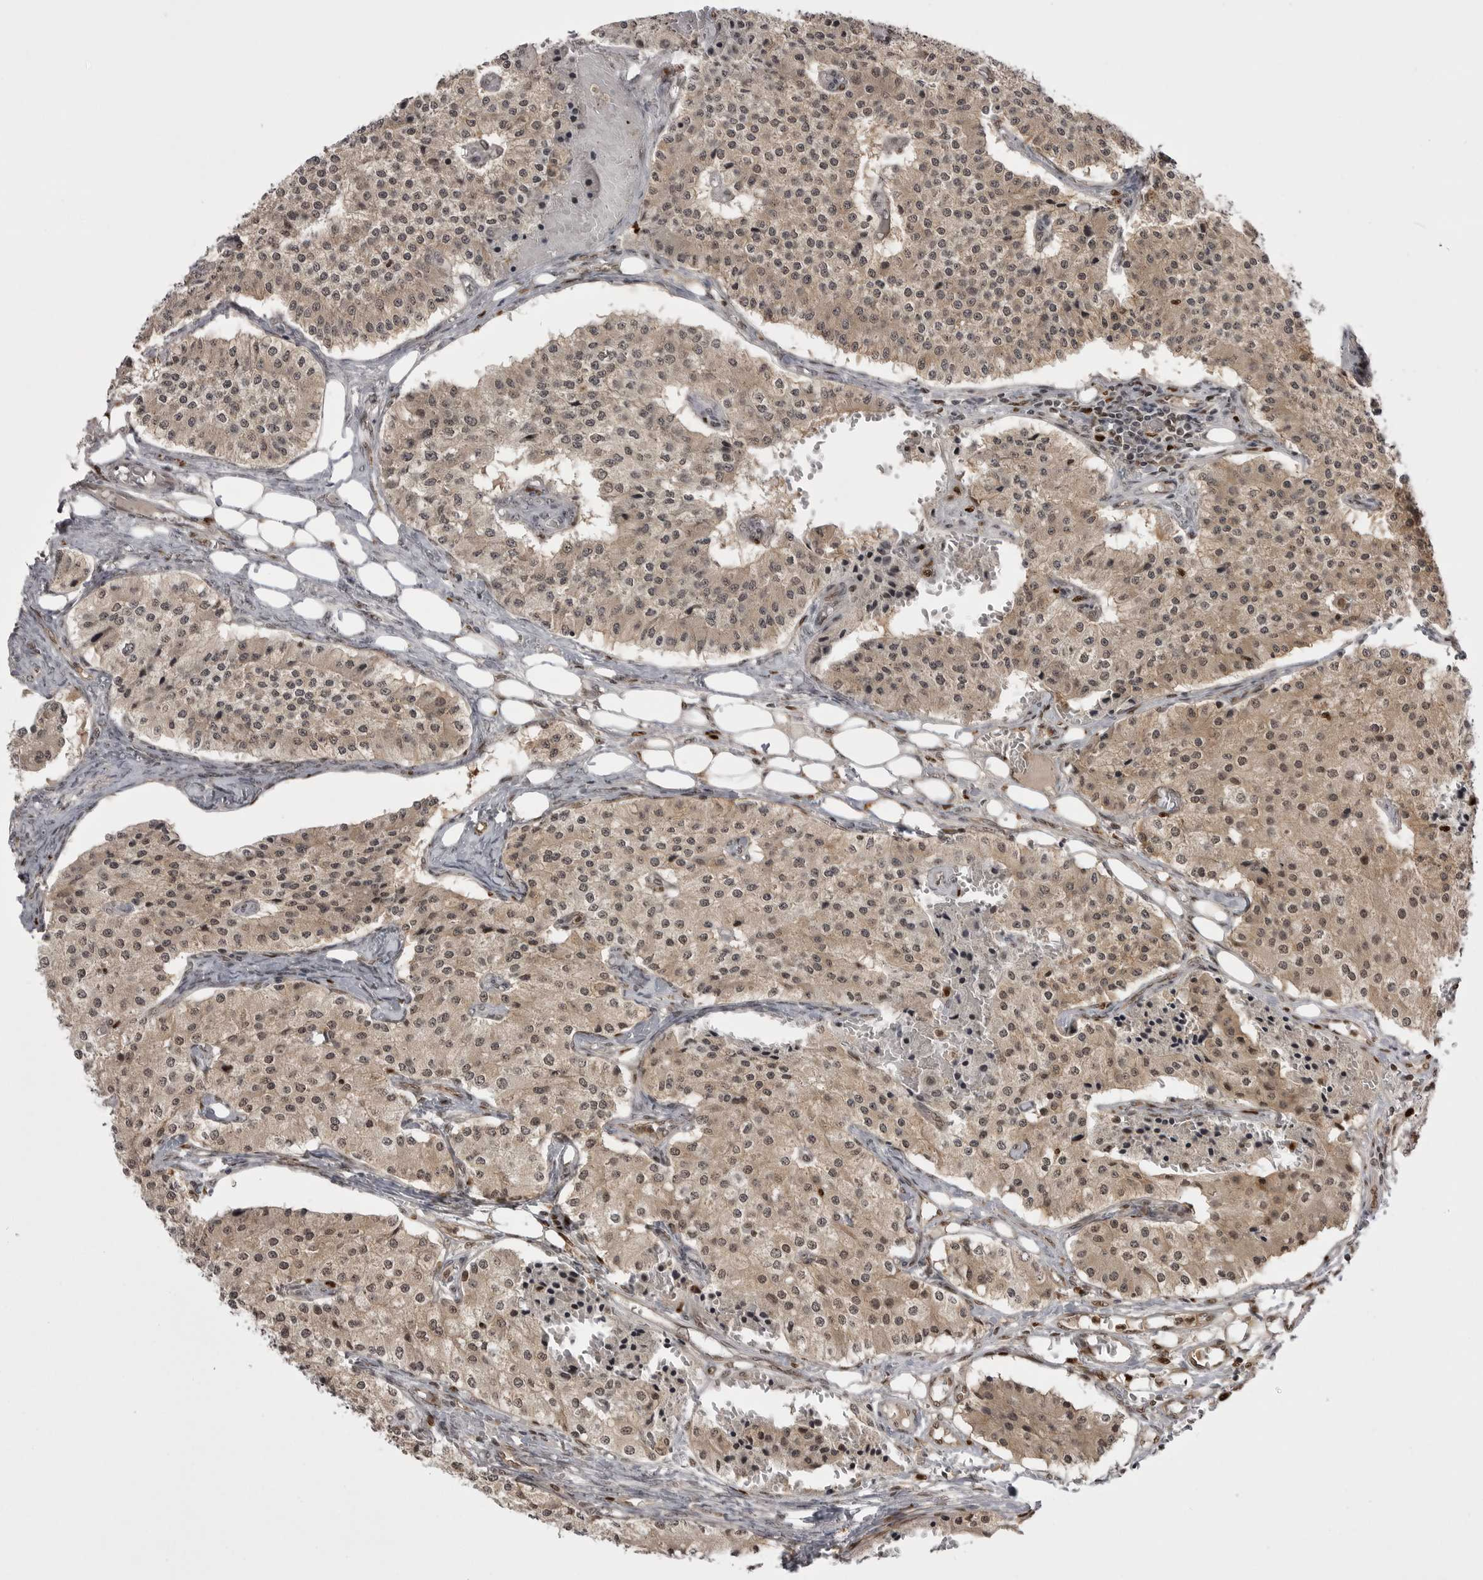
{"staining": {"intensity": "moderate", "quantity": ">75%", "location": "cytoplasmic/membranous,nuclear"}, "tissue": "carcinoid", "cell_type": "Tumor cells", "image_type": "cancer", "snomed": [{"axis": "morphology", "description": "Carcinoid, malignant, NOS"}, {"axis": "topography", "description": "Colon"}], "caption": "Malignant carcinoid stained for a protein (brown) reveals moderate cytoplasmic/membranous and nuclear positive staining in about >75% of tumor cells.", "gene": "PTK2B", "patient": {"sex": "female", "age": 52}}